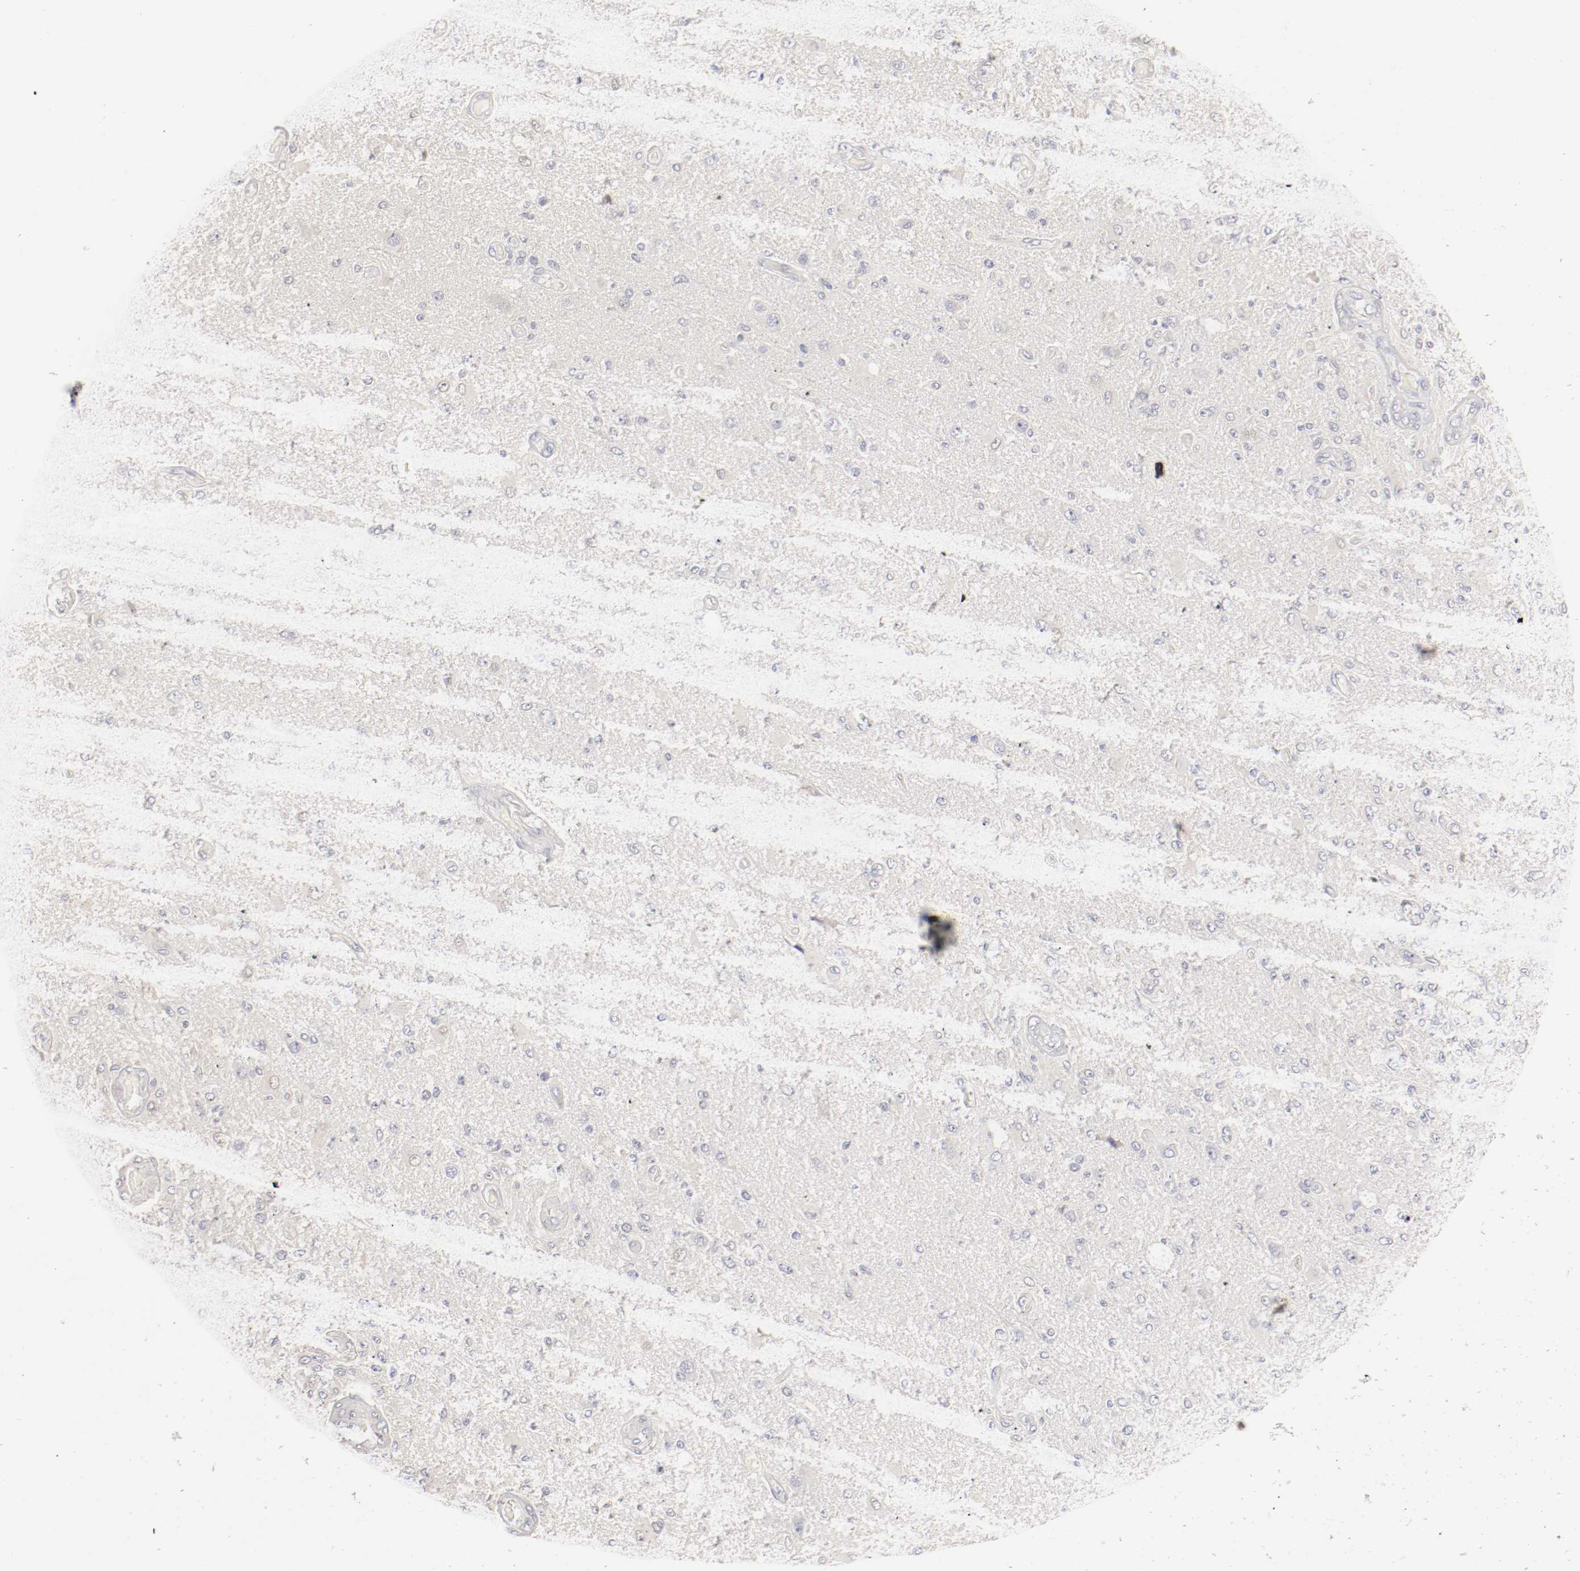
{"staining": {"intensity": "weak", "quantity": "<25%", "location": "cytoplasmic/membranous"}, "tissue": "glioma", "cell_type": "Tumor cells", "image_type": "cancer", "snomed": [{"axis": "morphology", "description": "Normal tissue, NOS"}, {"axis": "morphology", "description": "Glioma, malignant, High grade"}, {"axis": "topography", "description": "Cerebral cortex"}], "caption": "The photomicrograph shows no significant staining in tumor cells of glioma.", "gene": "DNAL4", "patient": {"sex": "male", "age": 77}}